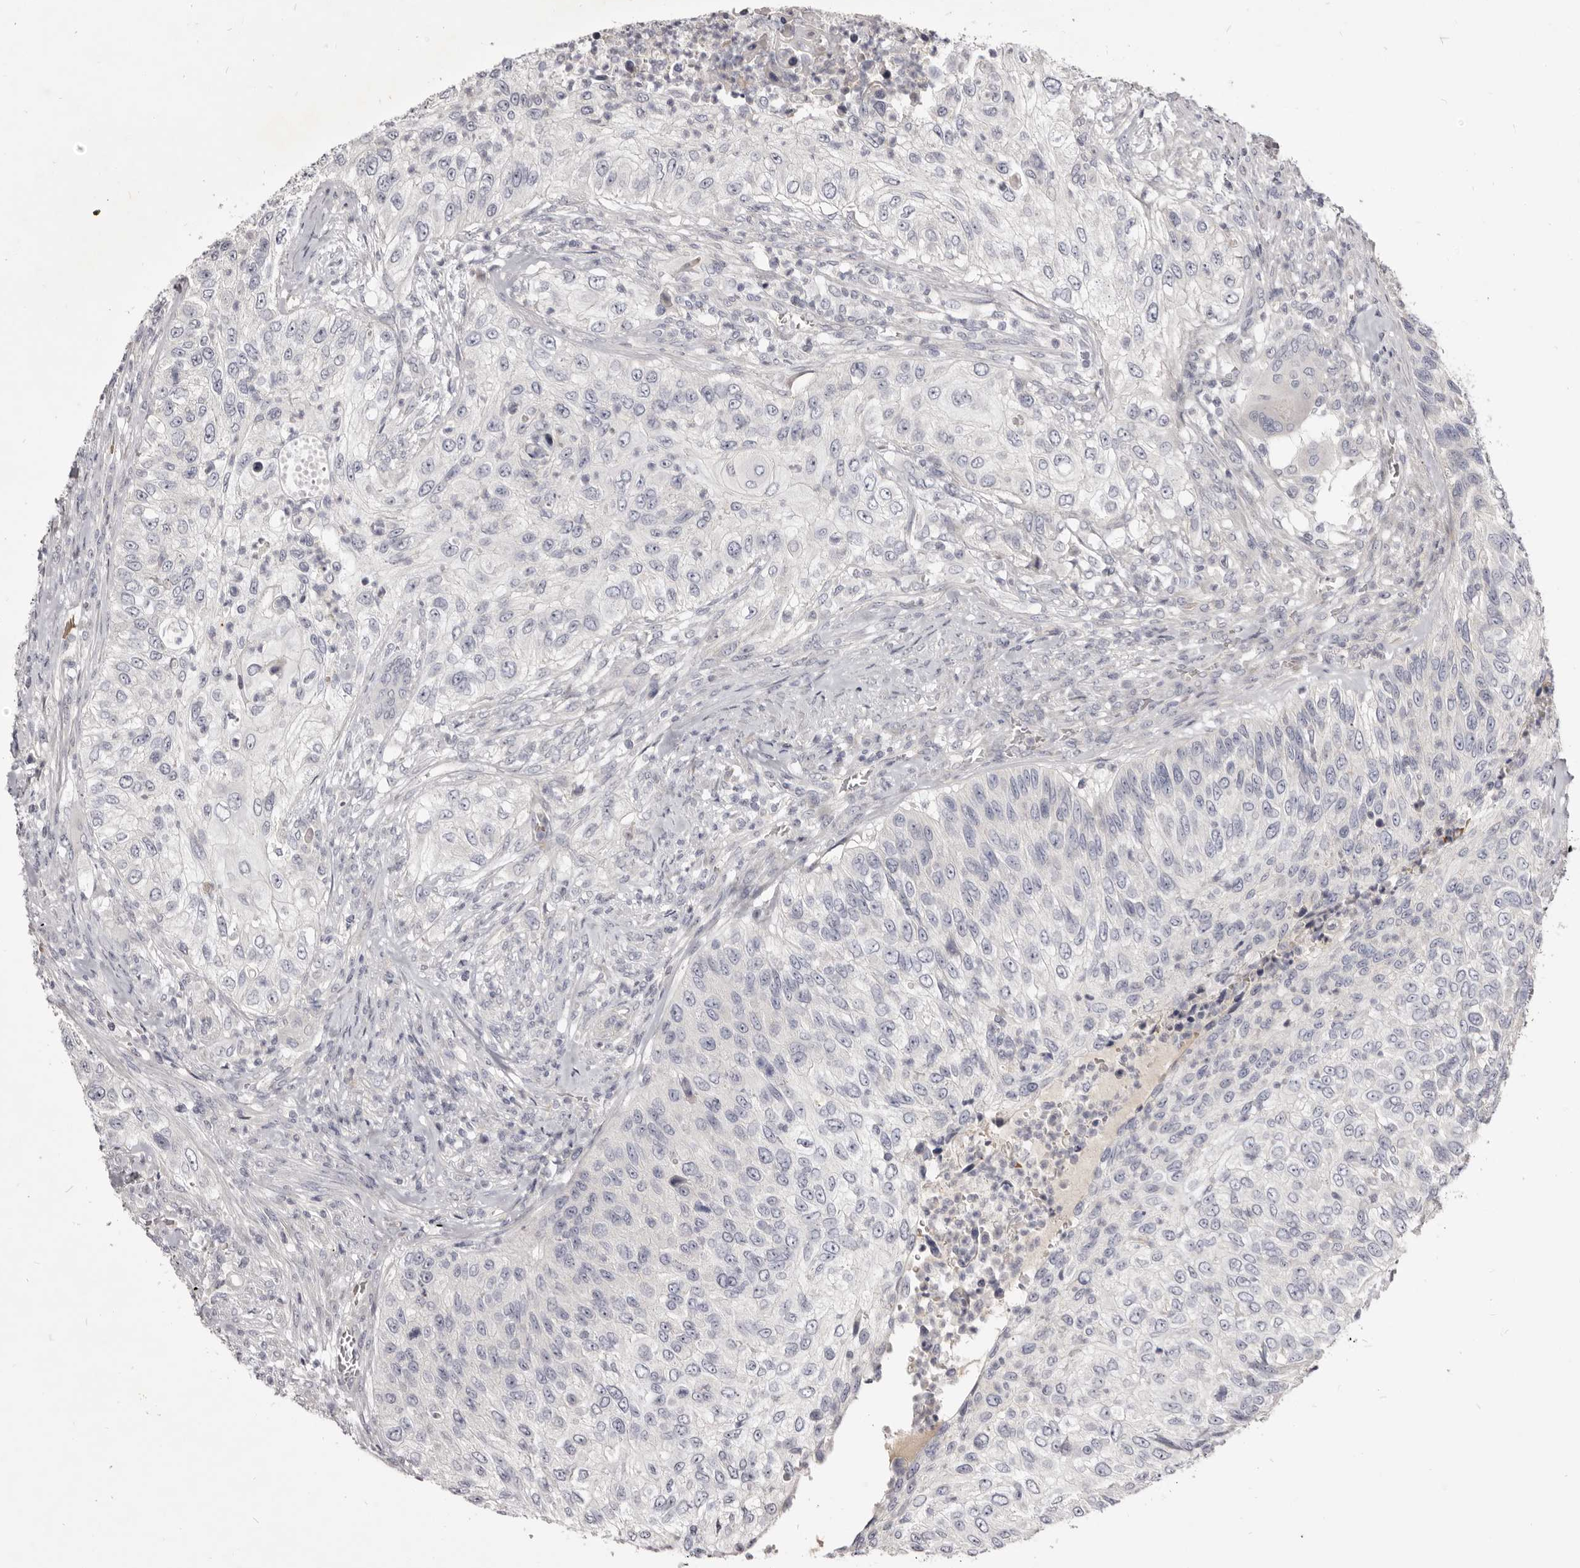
{"staining": {"intensity": "negative", "quantity": "none", "location": "none"}, "tissue": "urothelial cancer", "cell_type": "Tumor cells", "image_type": "cancer", "snomed": [{"axis": "morphology", "description": "Urothelial carcinoma, High grade"}, {"axis": "topography", "description": "Urinary bladder"}], "caption": "Tumor cells are negative for brown protein staining in urothelial cancer. (Stains: DAB (3,3'-diaminobenzidine) IHC with hematoxylin counter stain, Microscopy: brightfield microscopy at high magnification).", "gene": "KIF2B", "patient": {"sex": "female", "age": 60}}